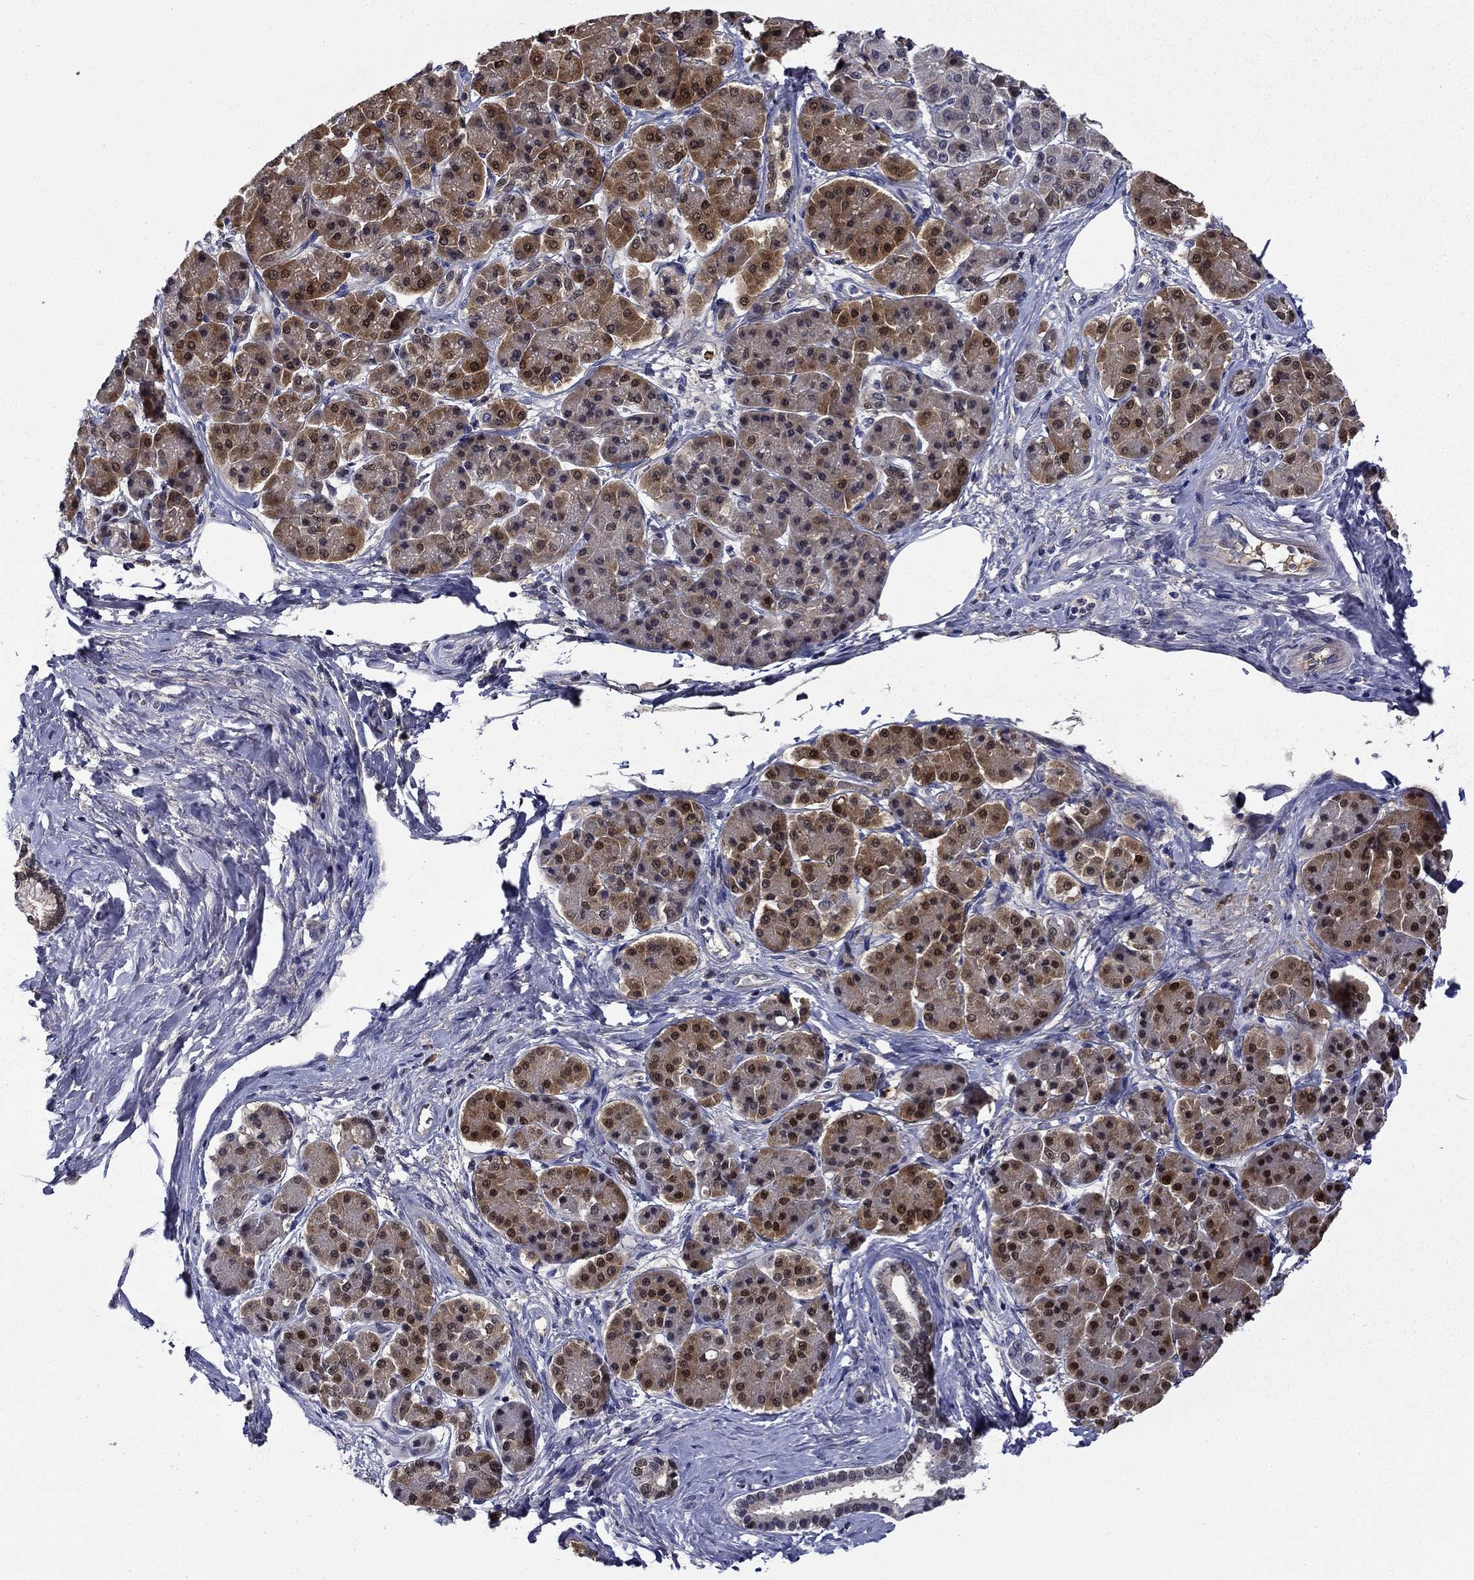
{"staining": {"intensity": "moderate", "quantity": "25%-75%", "location": "cytoplasmic/membranous,nuclear"}, "tissue": "pancreatic cancer", "cell_type": "Tumor cells", "image_type": "cancer", "snomed": [{"axis": "morphology", "description": "Adenocarcinoma, NOS"}, {"axis": "topography", "description": "Pancreas"}], "caption": "Pancreatic cancer (adenocarcinoma) stained with DAB immunohistochemistry (IHC) shows medium levels of moderate cytoplasmic/membranous and nuclear positivity in approximately 25%-75% of tumor cells.", "gene": "DDTL", "patient": {"sex": "female", "age": 73}}